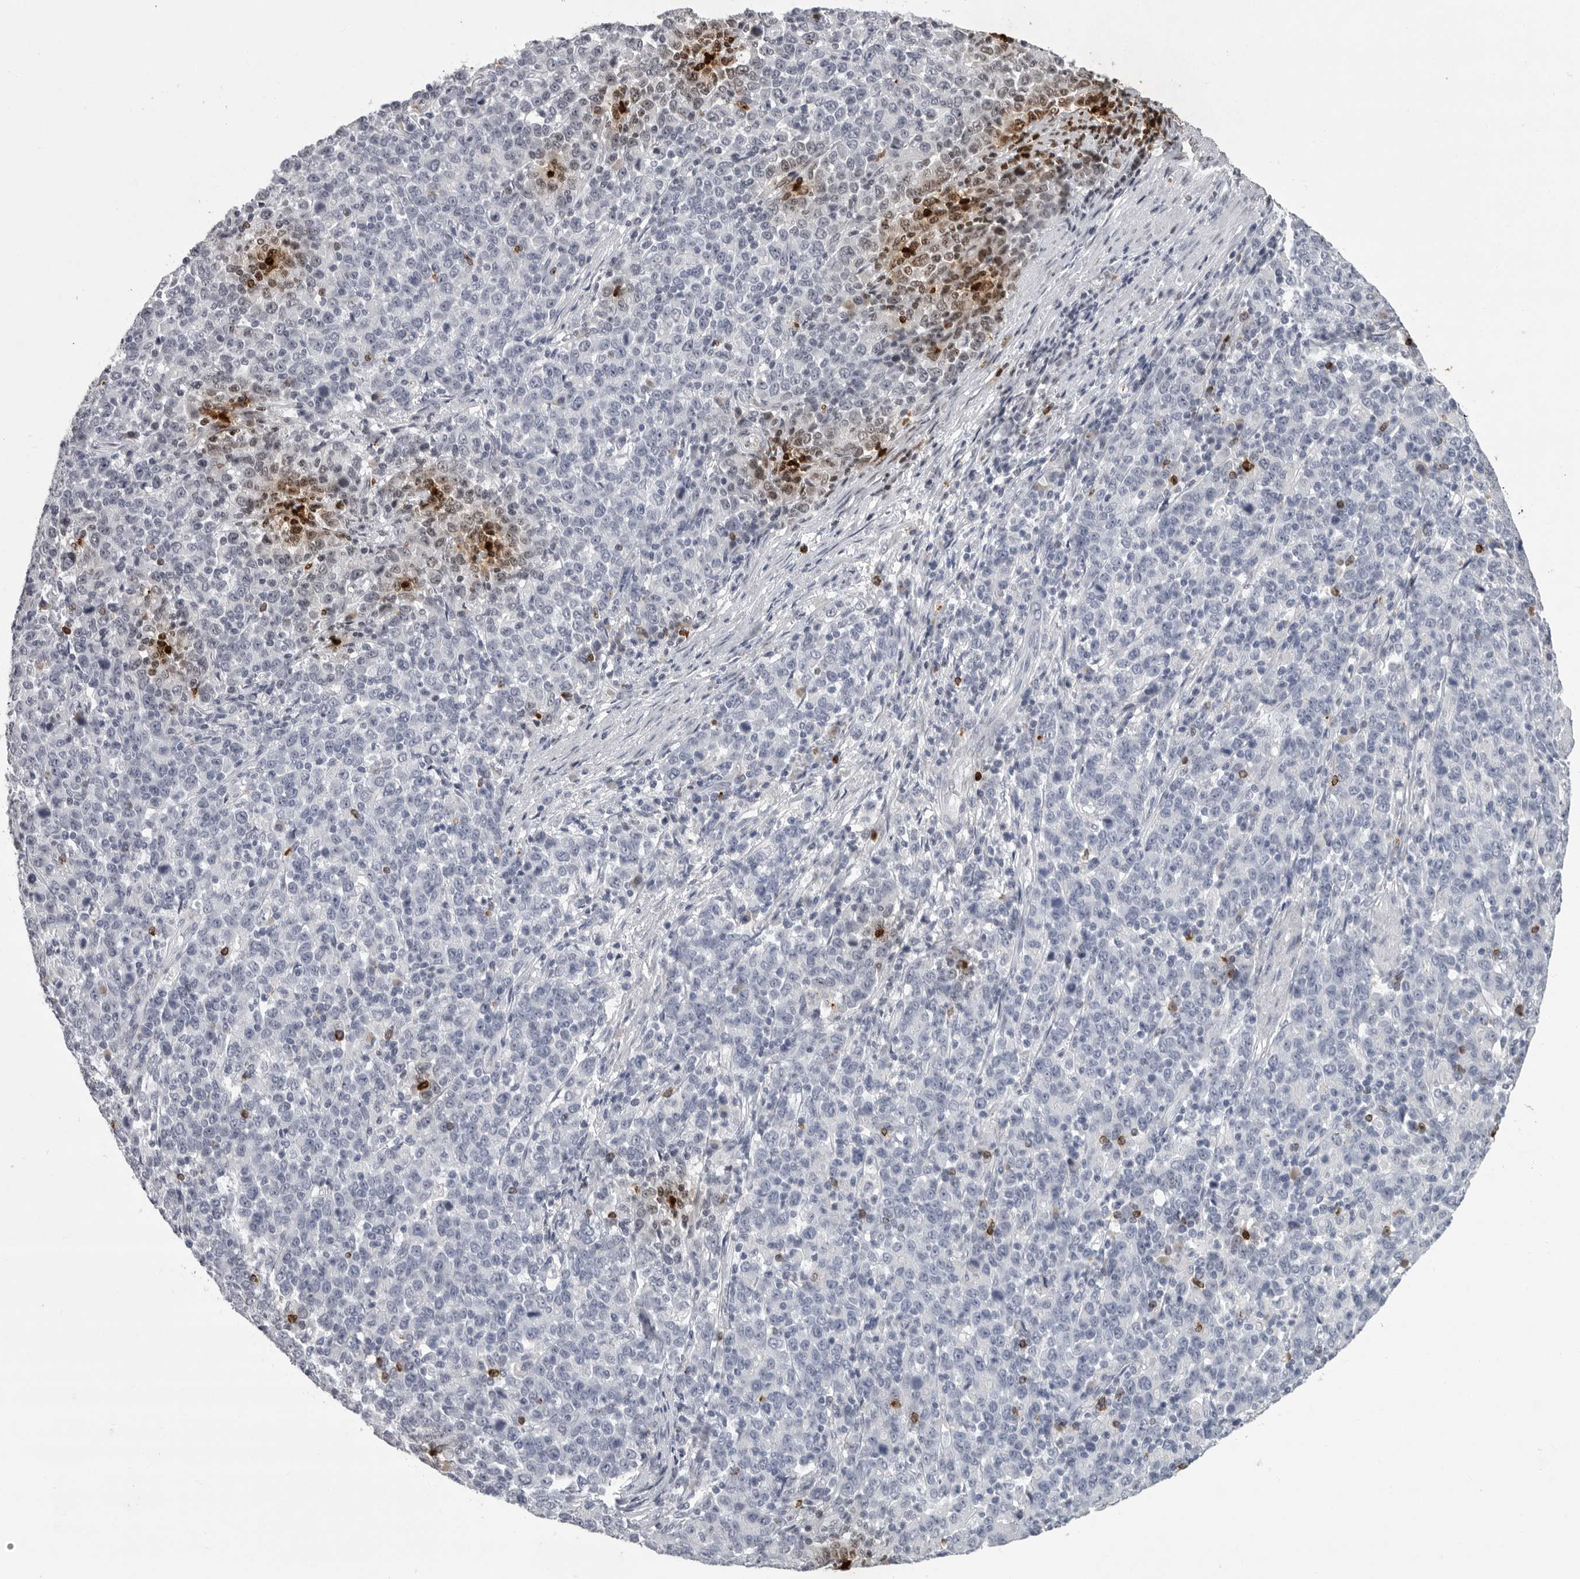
{"staining": {"intensity": "negative", "quantity": "none", "location": "none"}, "tissue": "stomach cancer", "cell_type": "Tumor cells", "image_type": "cancer", "snomed": [{"axis": "morphology", "description": "Adenocarcinoma, NOS"}, {"axis": "topography", "description": "Stomach, upper"}], "caption": "Immunohistochemistry (IHC) micrograph of neoplastic tissue: stomach adenocarcinoma stained with DAB (3,3'-diaminobenzidine) reveals no significant protein expression in tumor cells.", "gene": "GNLY", "patient": {"sex": "male", "age": 69}}